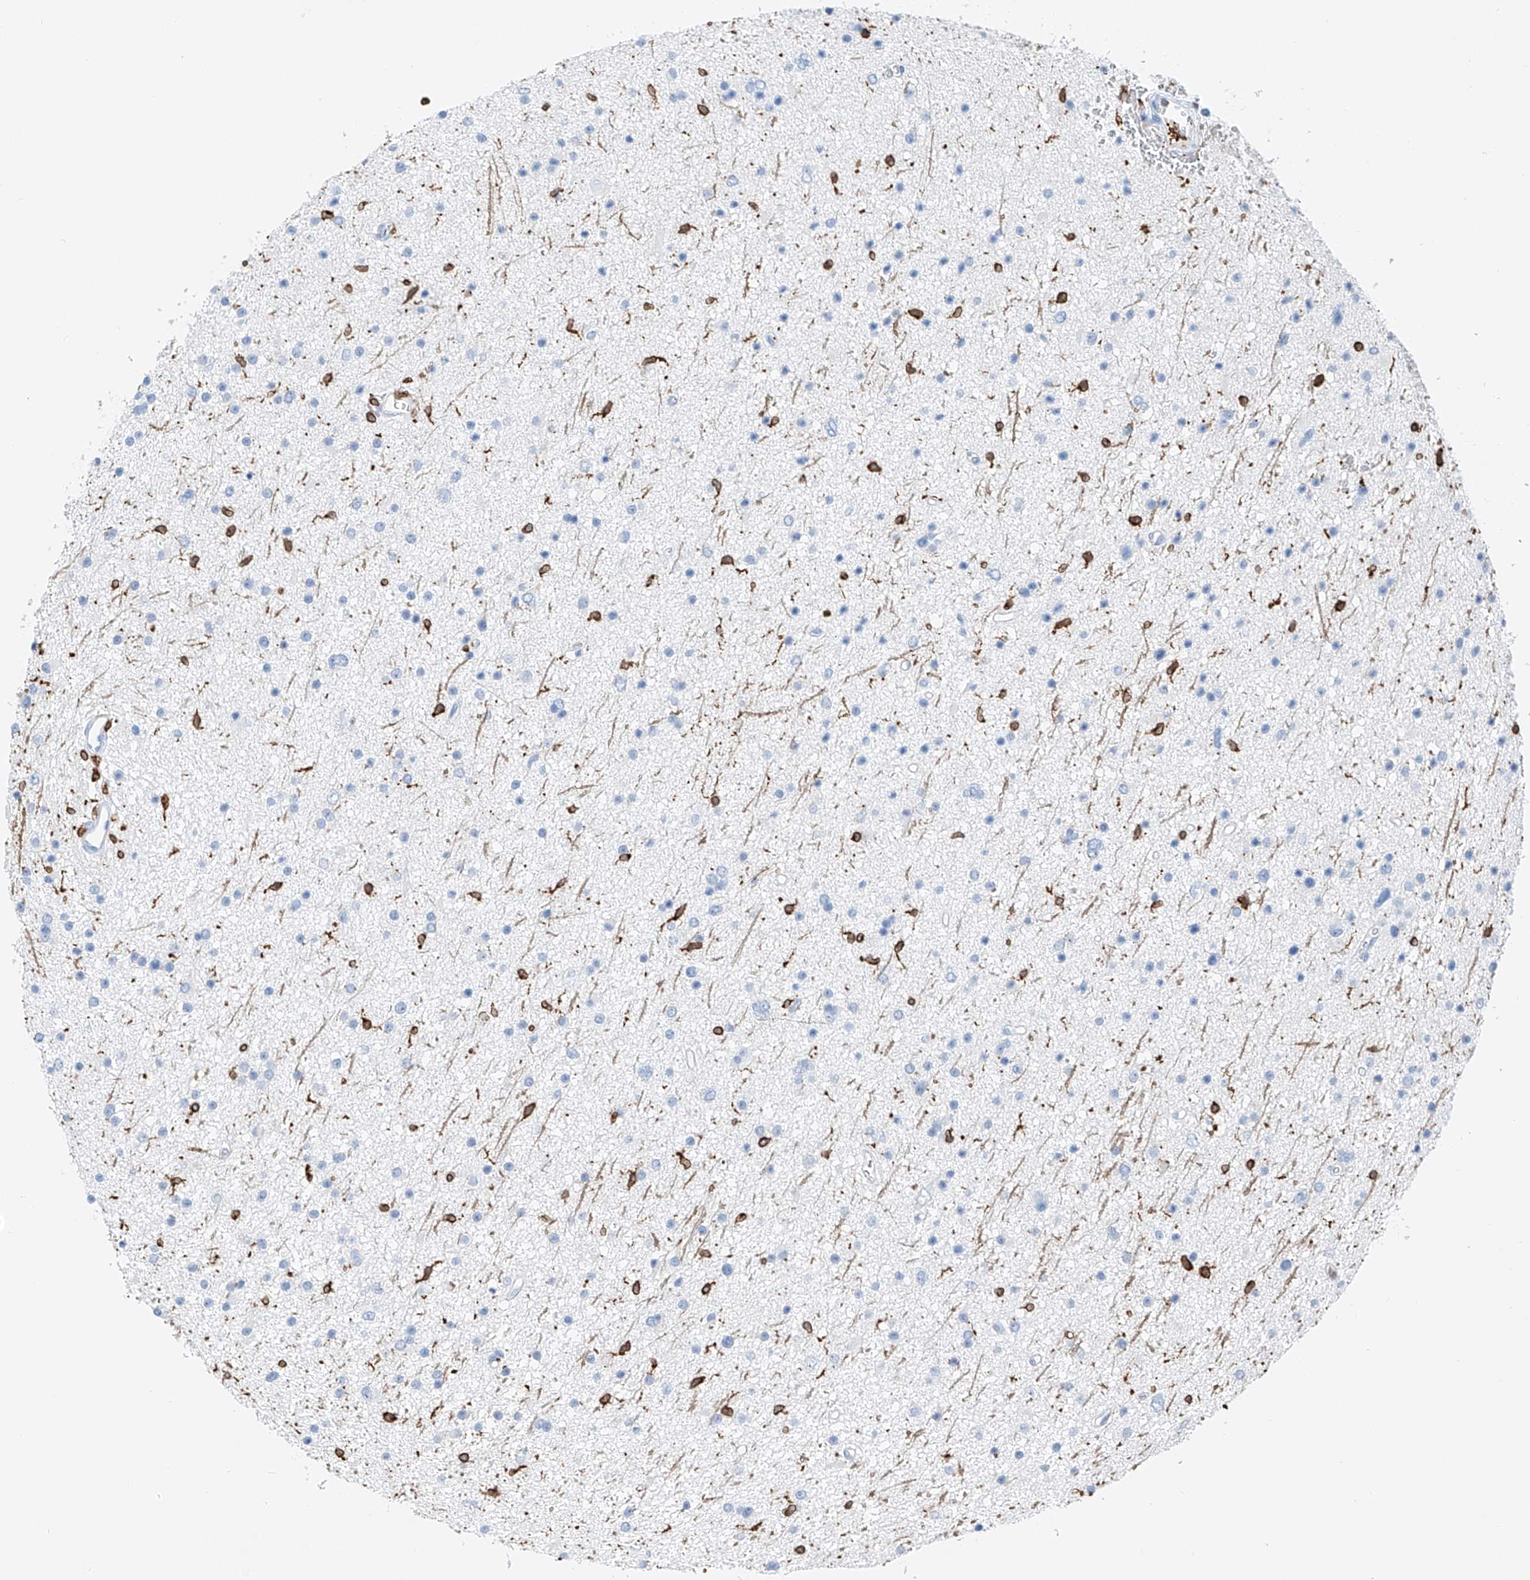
{"staining": {"intensity": "negative", "quantity": "none", "location": "none"}, "tissue": "glioma", "cell_type": "Tumor cells", "image_type": "cancer", "snomed": [{"axis": "morphology", "description": "Glioma, malignant, Low grade"}, {"axis": "topography", "description": "Cerebral cortex"}], "caption": "Photomicrograph shows no significant protein staining in tumor cells of glioma.", "gene": "TBXAS1", "patient": {"sex": "female", "age": 39}}